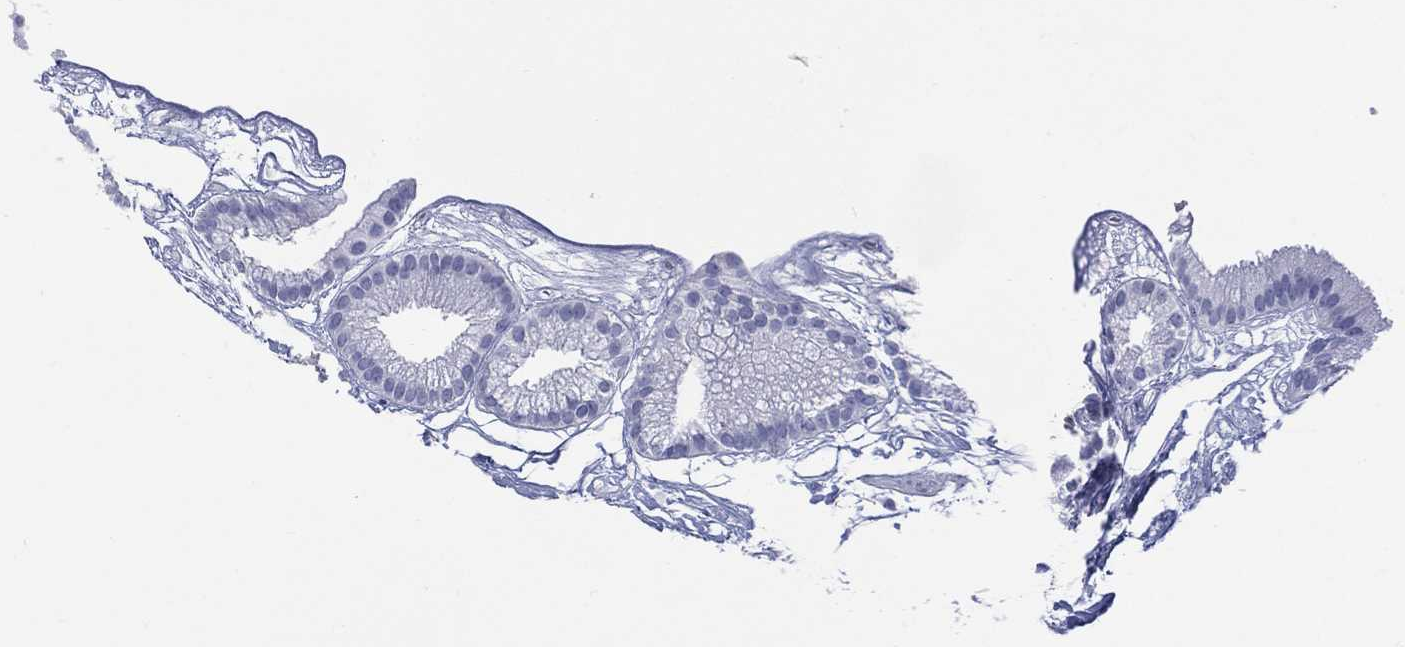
{"staining": {"intensity": "negative", "quantity": "none", "location": "none"}, "tissue": "gallbladder", "cell_type": "Glandular cells", "image_type": "normal", "snomed": [{"axis": "morphology", "description": "Normal tissue, NOS"}, {"axis": "topography", "description": "Gallbladder"}], "caption": "This is an IHC photomicrograph of benign gallbladder. There is no positivity in glandular cells.", "gene": "ENSG00000285953", "patient": {"sex": "female", "age": 45}}